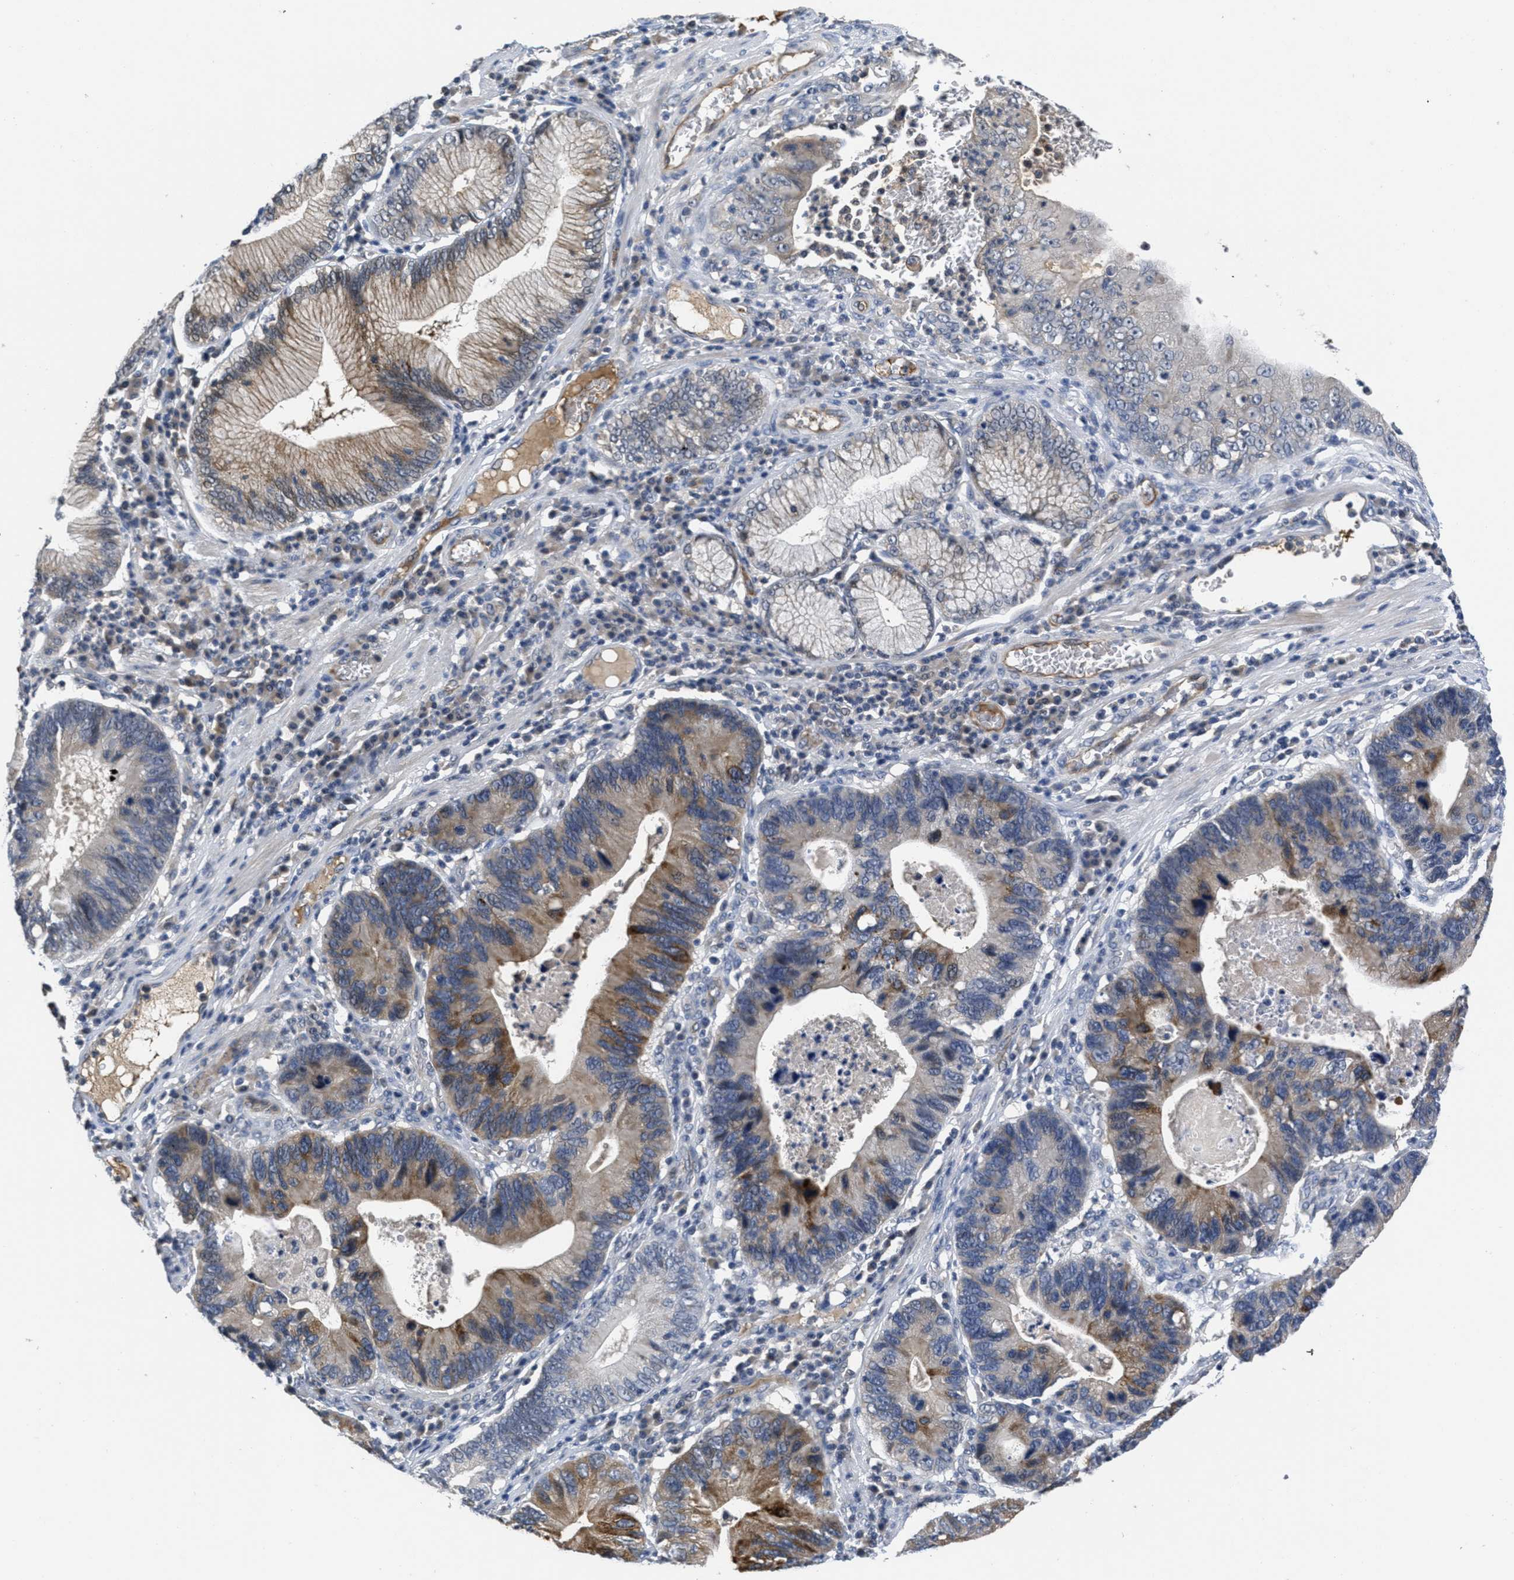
{"staining": {"intensity": "moderate", "quantity": "25%-75%", "location": "cytoplasmic/membranous"}, "tissue": "stomach cancer", "cell_type": "Tumor cells", "image_type": "cancer", "snomed": [{"axis": "morphology", "description": "Adenocarcinoma, NOS"}, {"axis": "topography", "description": "Stomach"}], "caption": "DAB (3,3'-diaminobenzidine) immunohistochemical staining of human stomach cancer (adenocarcinoma) reveals moderate cytoplasmic/membranous protein staining in approximately 25%-75% of tumor cells.", "gene": "ANGPT1", "patient": {"sex": "male", "age": 59}}